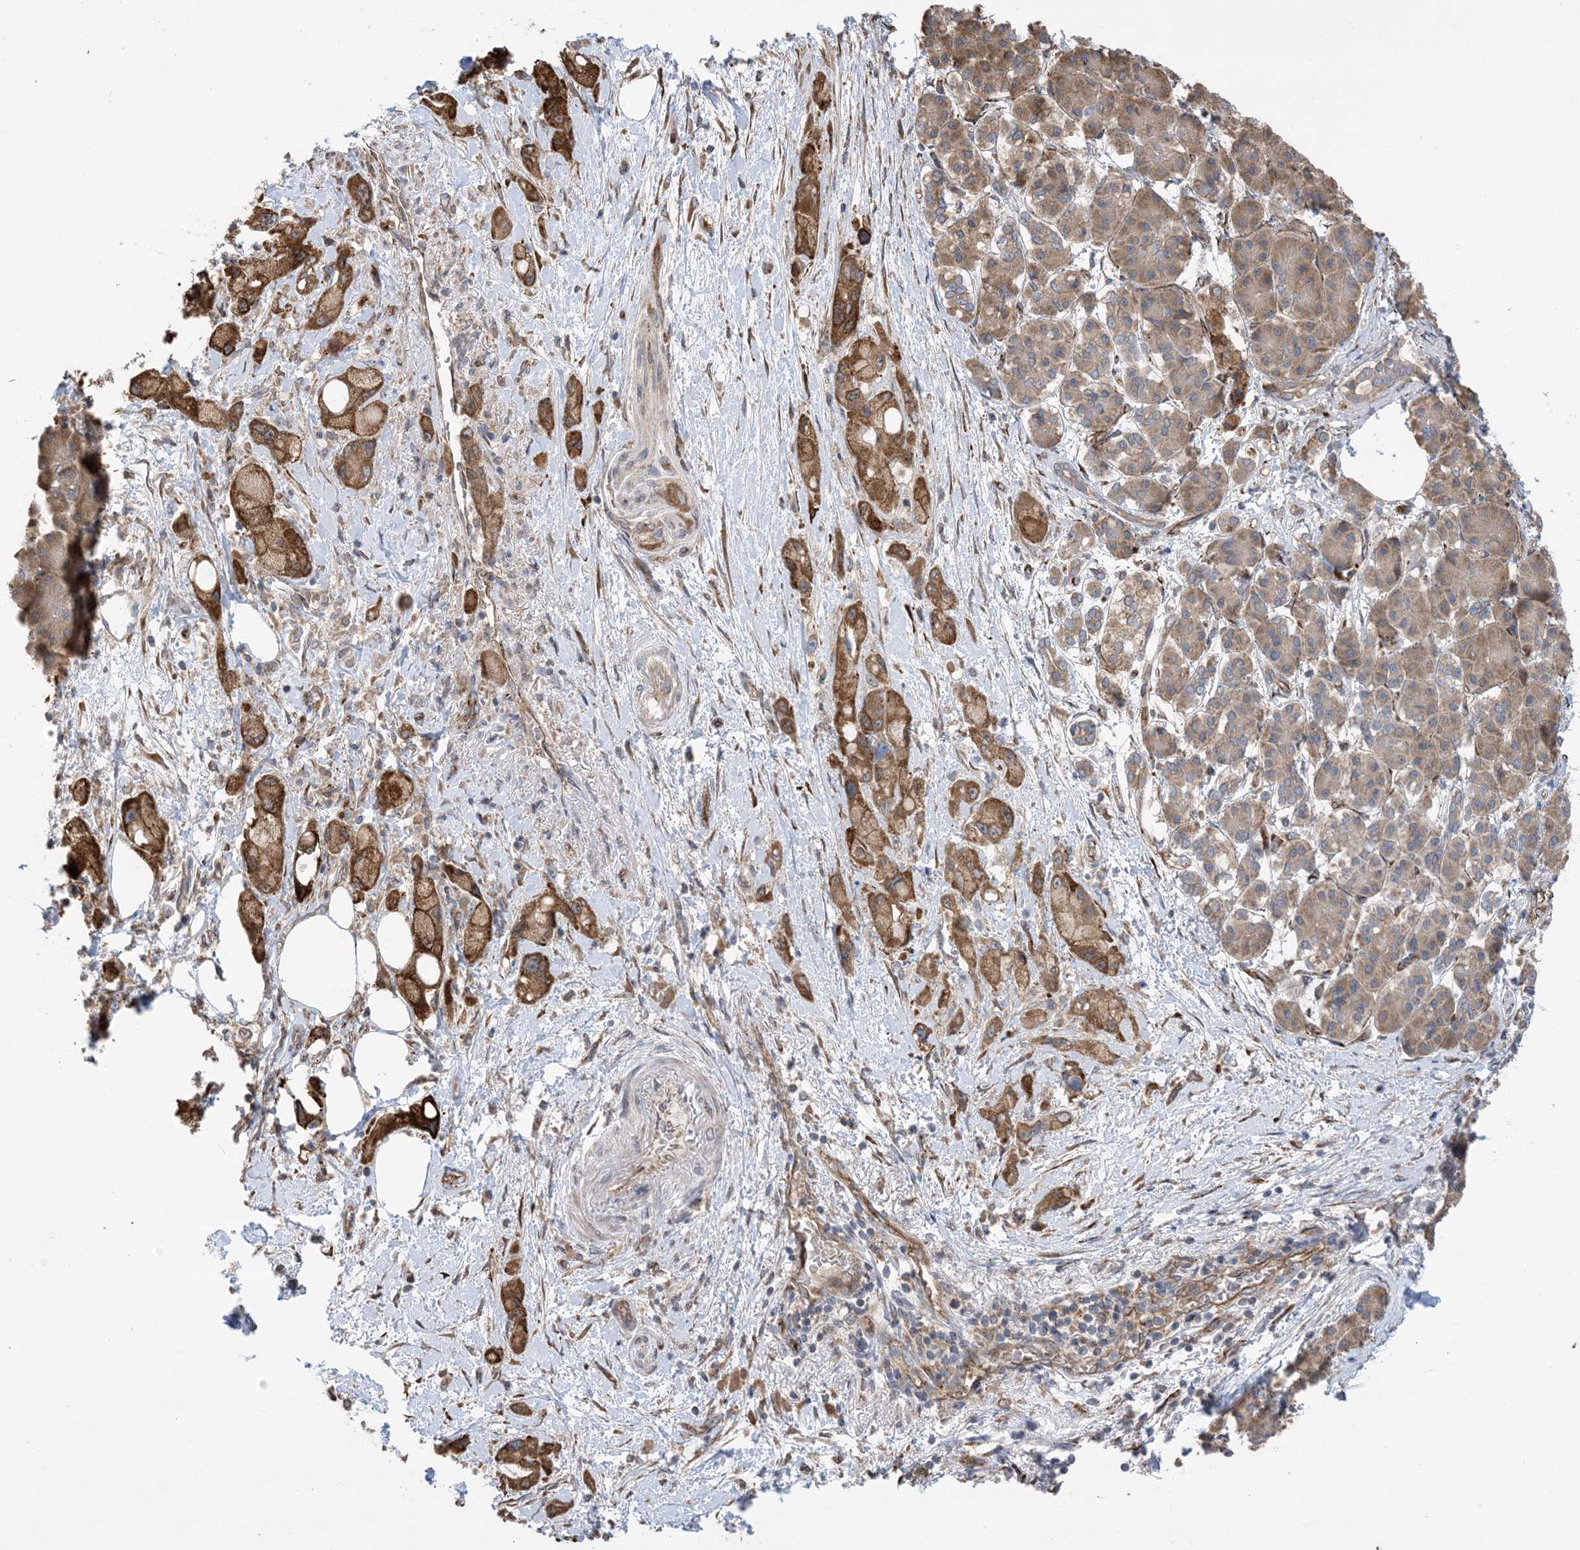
{"staining": {"intensity": "moderate", "quantity": ">75%", "location": "cytoplasmic/membranous"}, "tissue": "pancreatic cancer", "cell_type": "Tumor cells", "image_type": "cancer", "snomed": [{"axis": "morphology", "description": "Normal tissue, NOS"}, {"axis": "morphology", "description": "Adenocarcinoma, NOS"}, {"axis": "topography", "description": "Pancreas"}], "caption": "A brown stain shows moderate cytoplasmic/membranous staining of a protein in human pancreatic cancer tumor cells.", "gene": "CLEC16A", "patient": {"sex": "female", "age": 68}}